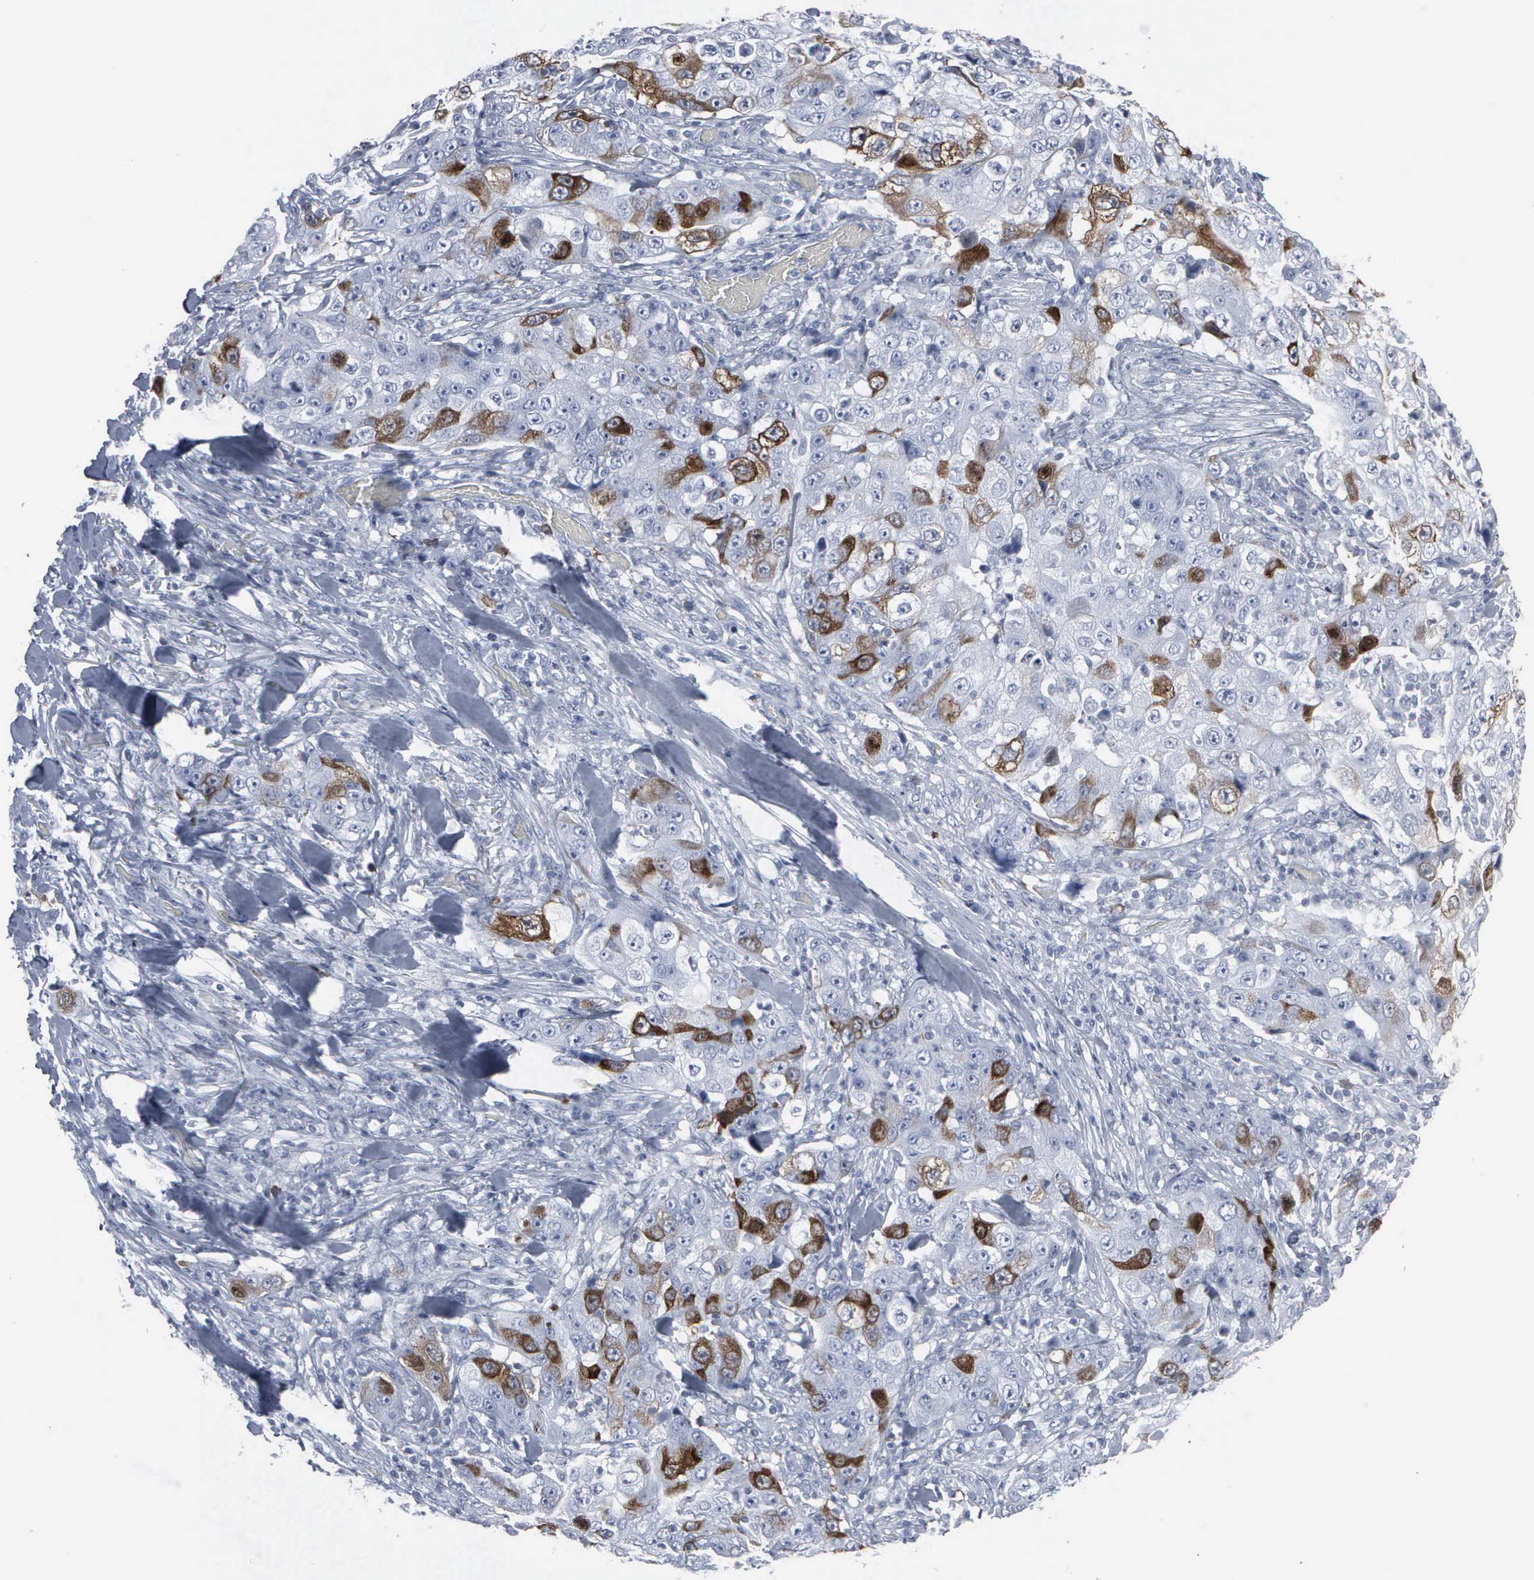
{"staining": {"intensity": "moderate", "quantity": "<25%", "location": "cytoplasmic/membranous,nuclear"}, "tissue": "lung cancer", "cell_type": "Tumor cells", "image_type": "cancer", "snomed": [{"axis": "morphology", "description": "Squamous cell carcinoma, NOS"}, {"axis": "topography", "description": "Lung"}], "caption": "Moderate cytoplasmic/membranous and nuclear positivity is present in about <25% of tumor cells in squamous cell carcinoma (lung).", "gene": "CCNB1", "patient": {"sex": "male", "age": 64}}